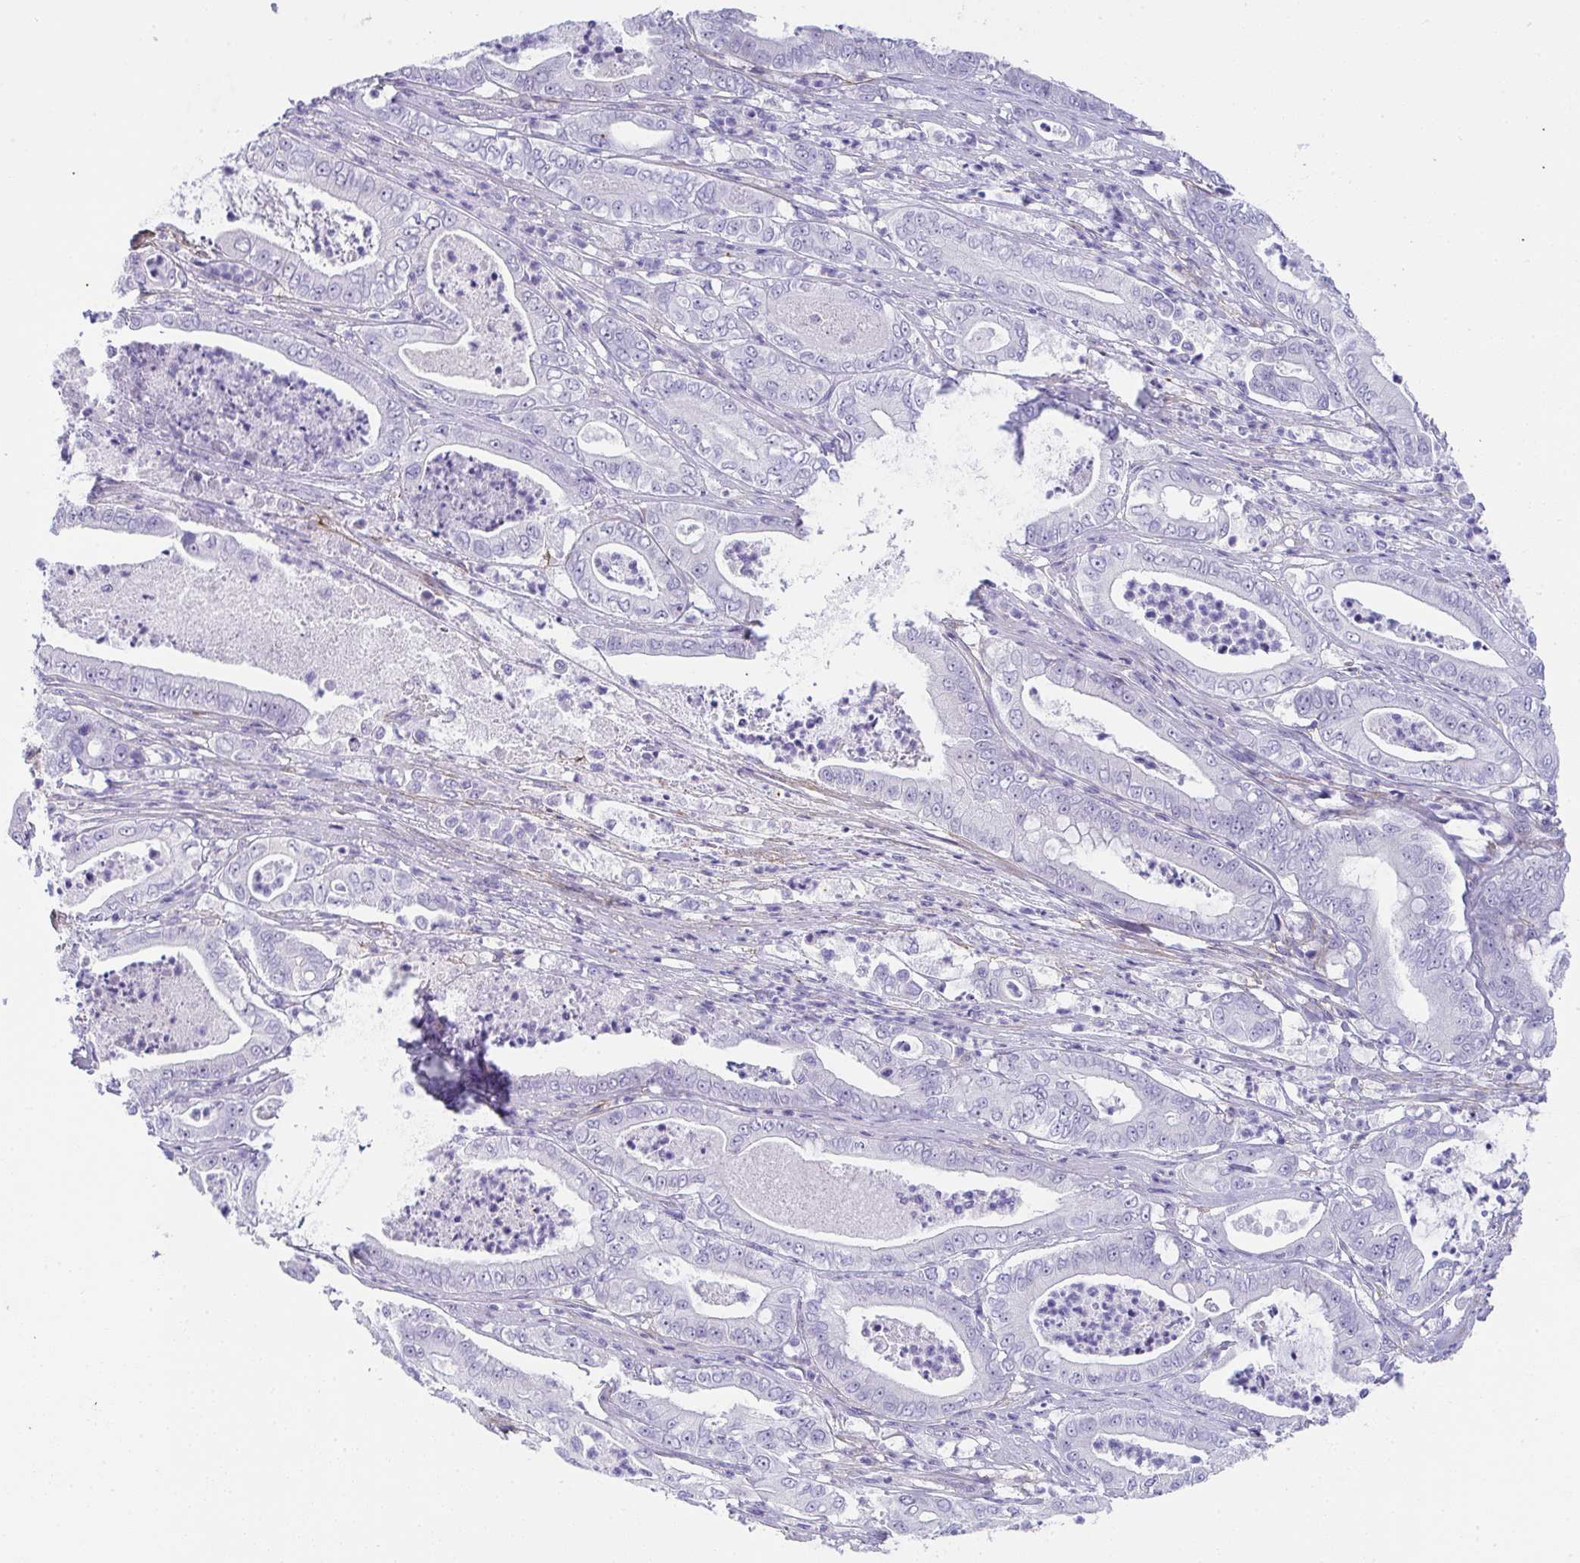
{"staining": {"intensity": "negative", "quantity": "none", "location": "none"}, "tissue": "pancreatic cancer", "cell_type": "Tumor cells", "image_type": "cancer", "snomed": [{"axis": "morphology", "description": "Adenocarcinoma, NOS"}, {"axis": "topography", "description": "Pancreas"}], "caption": "The photomicrograph displays no staining of tumor cells in adenocarcinoma (pancreatic).", "gene": "LHFPL6", "patient": {"sex": "male", "age": 71}}